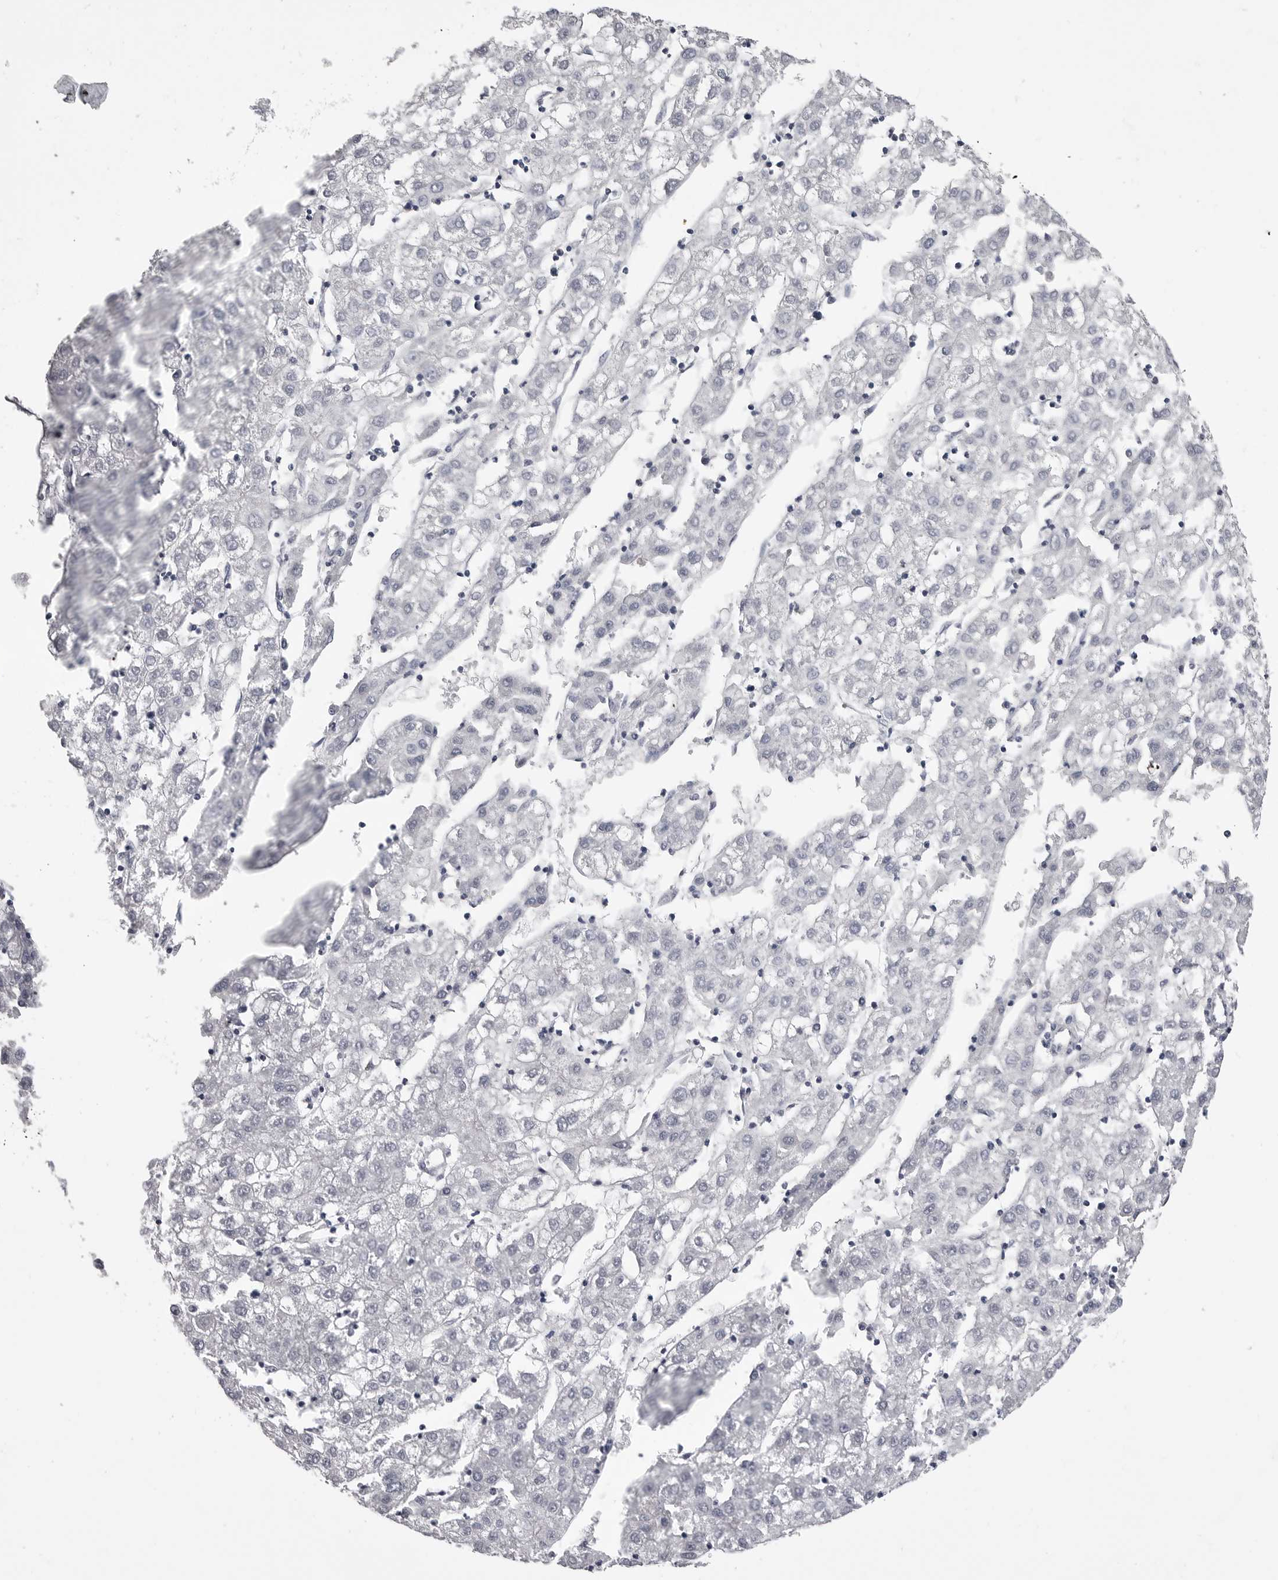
{"staining": {"intensity": "negative", "quantity": "none", "location": "none"}, "tissue": "liver cancer", "cell_type": "Tumor cells", "image_type": "cancer", "snomed": [{"axis": "morphology", "description": "Carcinoma, Hepatocellular, NOS"}, {"axis": "topography", "description": "Liver"}], "caption": "Human hepatocellular carcinoma (liver) stained for a protein using IHC exhibits no staining in tumor cells.", "gene": "DLG2", "patient": {"sex": "male", "age": 72}}